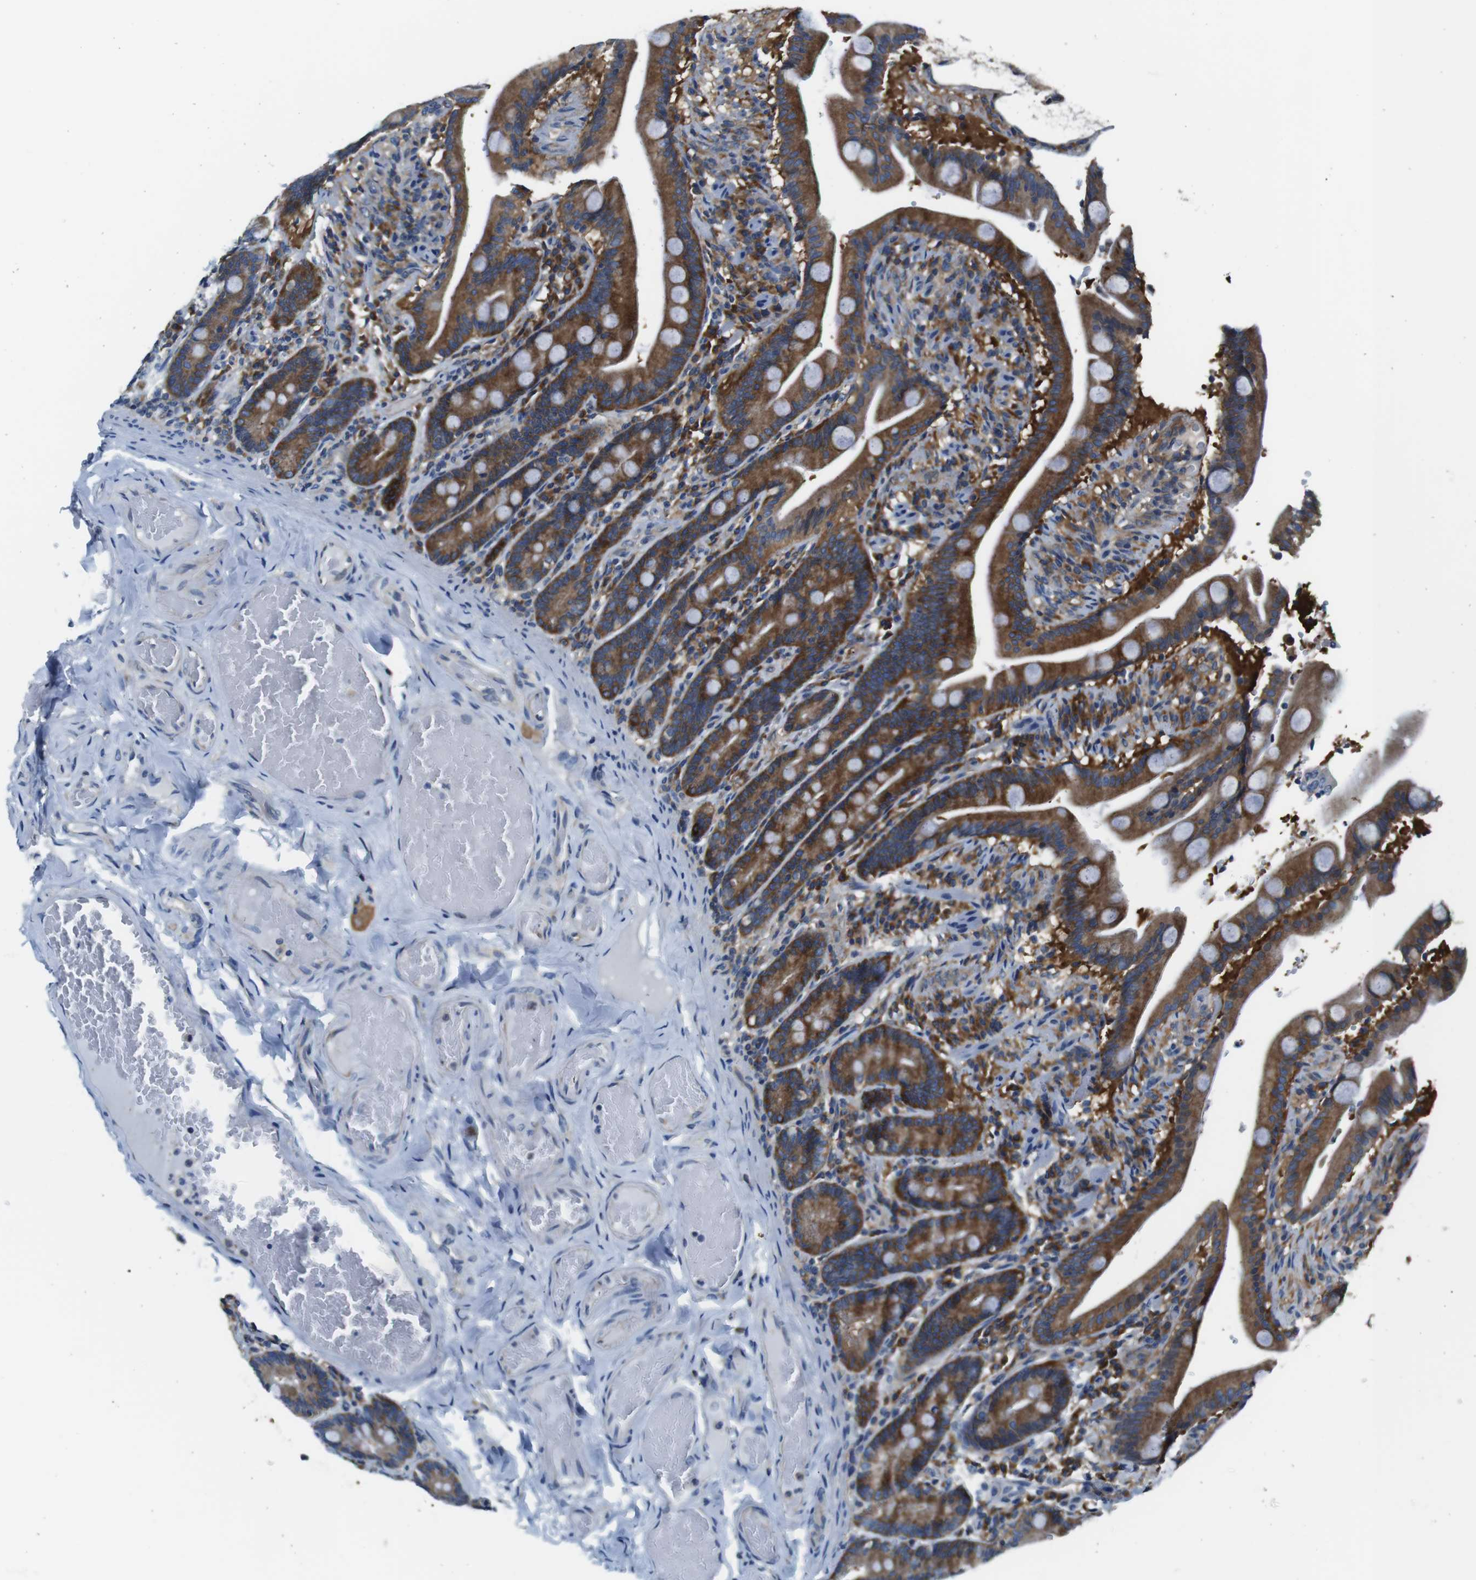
{"staining": {"intensity": "strong", "quantity": ">75%", "location": "cytoplasmic/membranous"}, "tissue": "duodenum", "cell_type": "Glandular cells", "image_type": "normal", "snomed": [{"axis": "morphology", "description": "Normal tissue, NOS"}, {"axis": "topography", "description": "Duodenum"}], "caption": "The image shows immunohistochemical staining of normal duodenum. There is strong cytoplasmic/membranous staining is identified in approximately >75% of glandular cells.", "gene": "EIF2B5", "patient": {"sex": "male", "age": 54}}